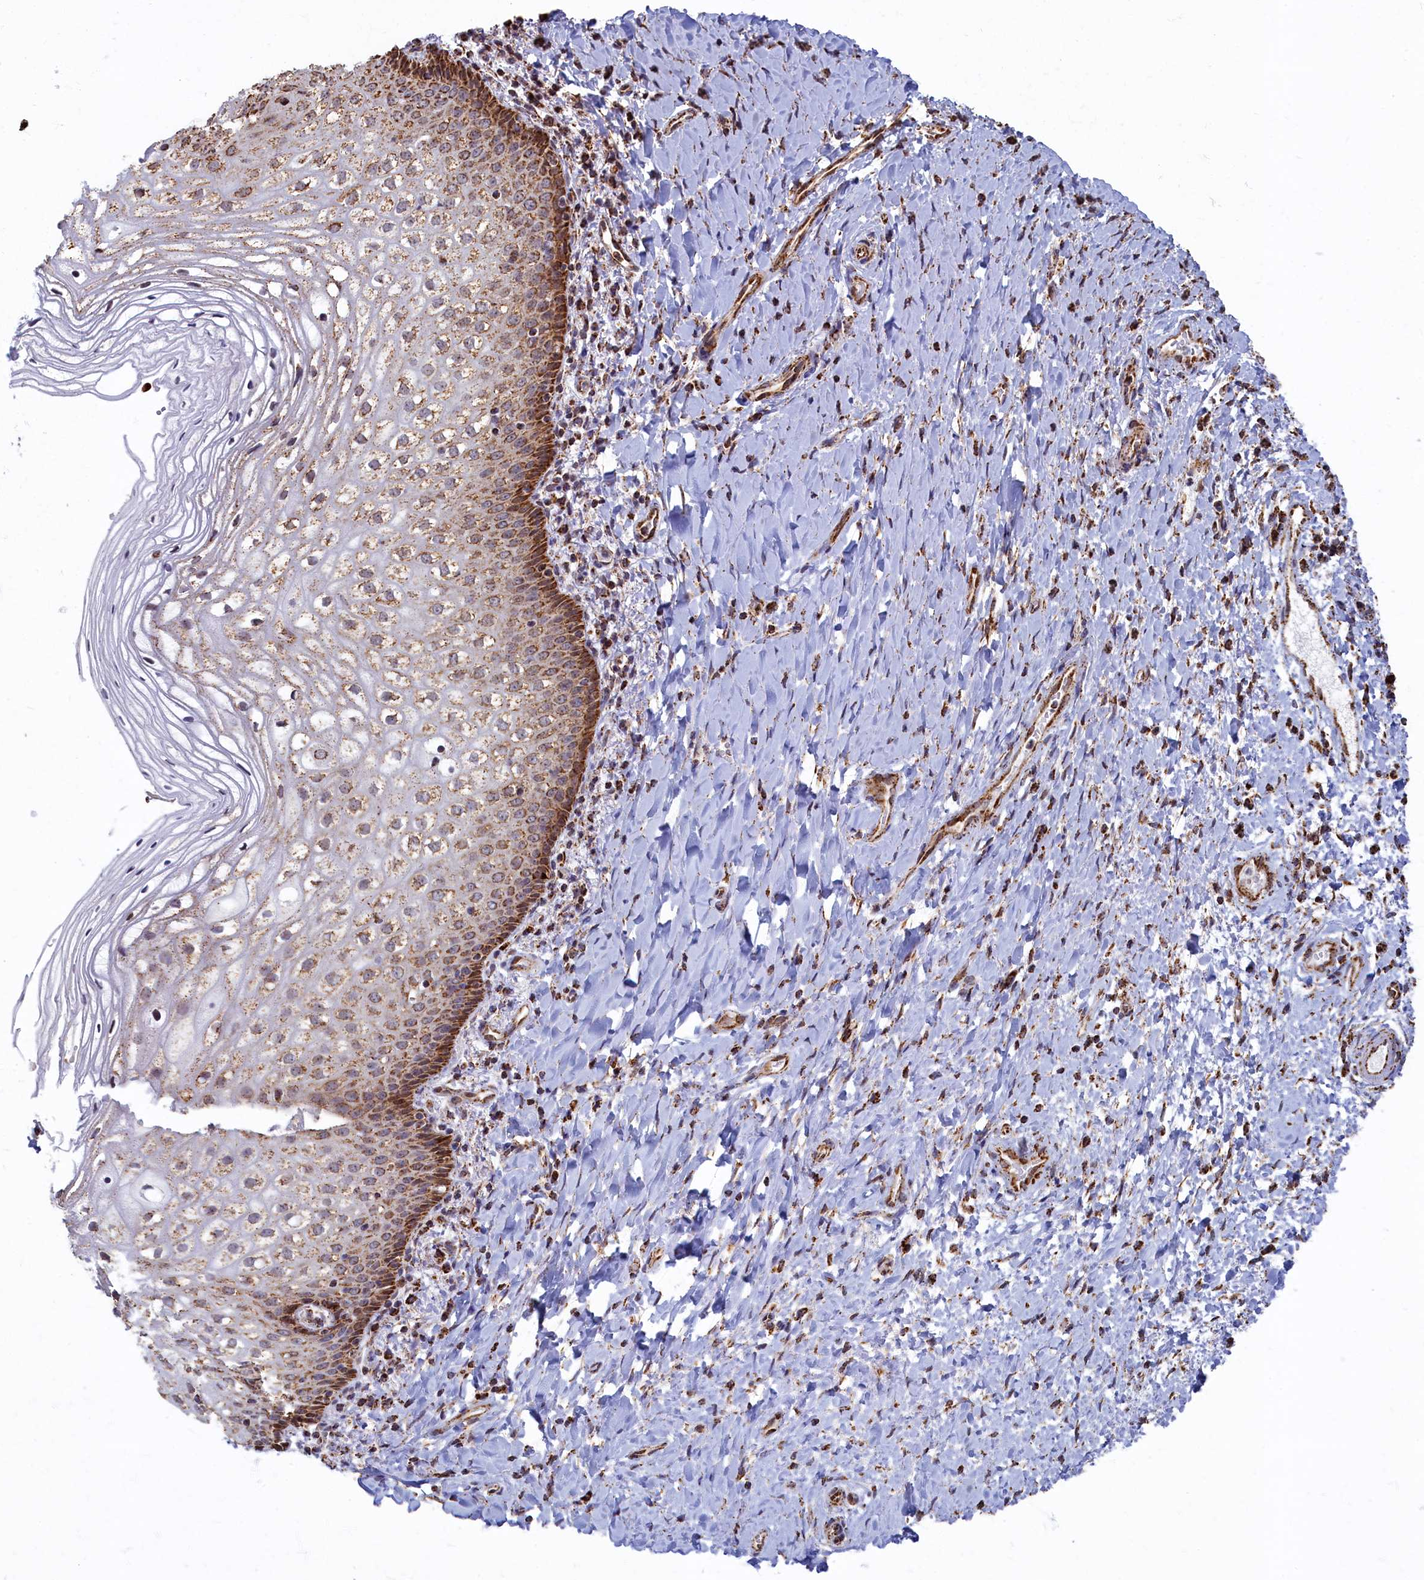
{"staining": {"intensity": "moderate", "quantity": ">75%", "location": "cytoplasmic/membranous"}, "tissue": "vagina", "cell_type": "Squamous epithelial cells", "image_type": "normal", "snomed": [{"axis": "morphology", "description": "Normal tissue, NOS"}, {"axis": "topography", "description": "Vagina"}], "caption": "An immunohistochemistry (IHC) histopathology image of normal tissue is shown. Protein staining in brown shows moderate cytoplasmic/membranous positivity in vagina within squamous epithelial cells.", "gene": "SPR", "patient": {"sex": "female", "age": 60}}